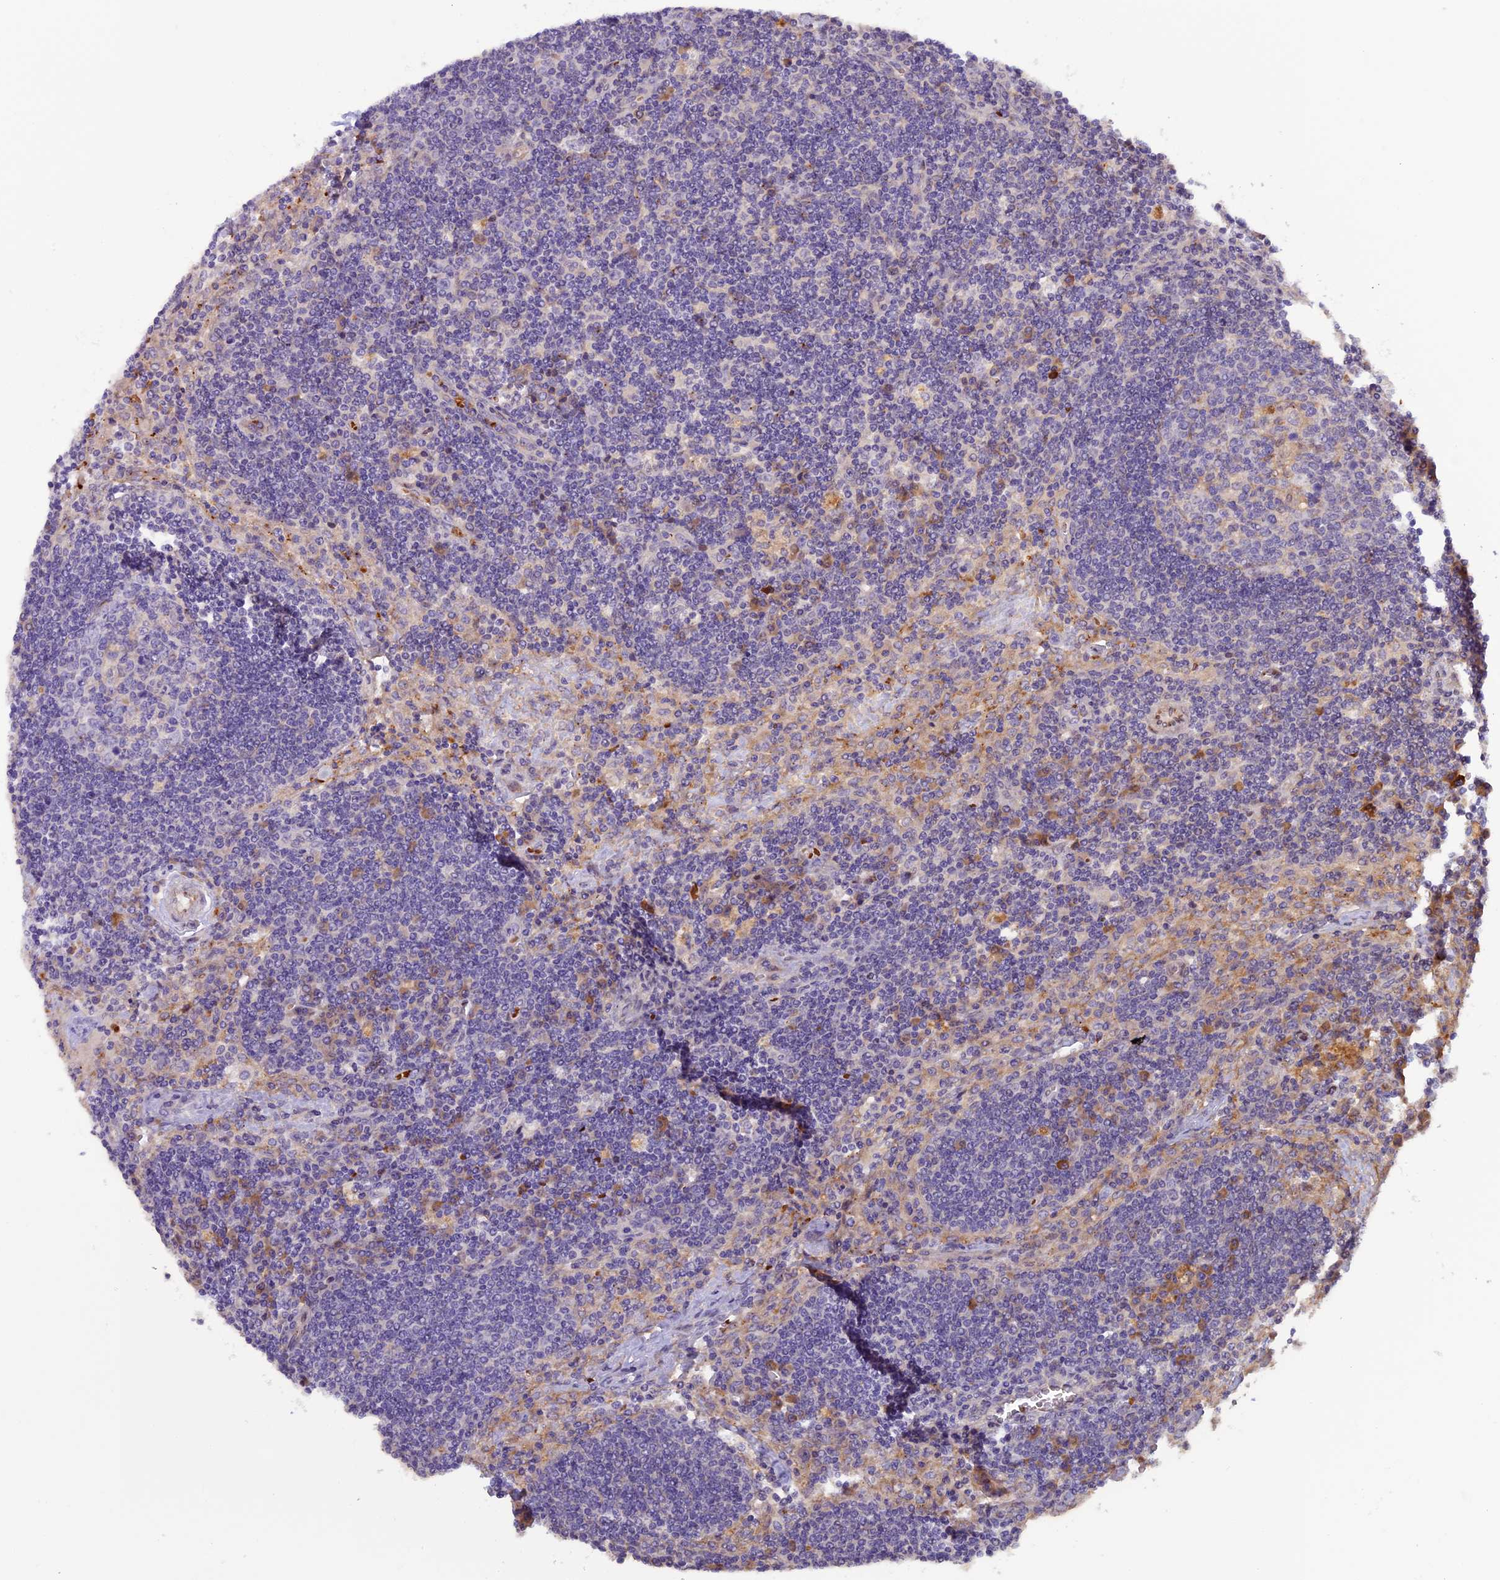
{"staining": {"intensity": "weak", "quantity": "<25%", "location": "cytoplasmic/membranous"}, "tissue": "lymph node", "cell_type": "Germinal center cells", "image_type": "normal", "snomed": [{"axis": "morphology", "description": "Normal tissue, NOS"}, {"axis": "topography", "description": "Lymph node"}], "caption": "IHC image of benign lymph node: lymph node stained with DAB exhibits no significant protein staining in germinal center cells.", "gene": "CCDC9B", "patient": {"sex": "male", "age": 58}}